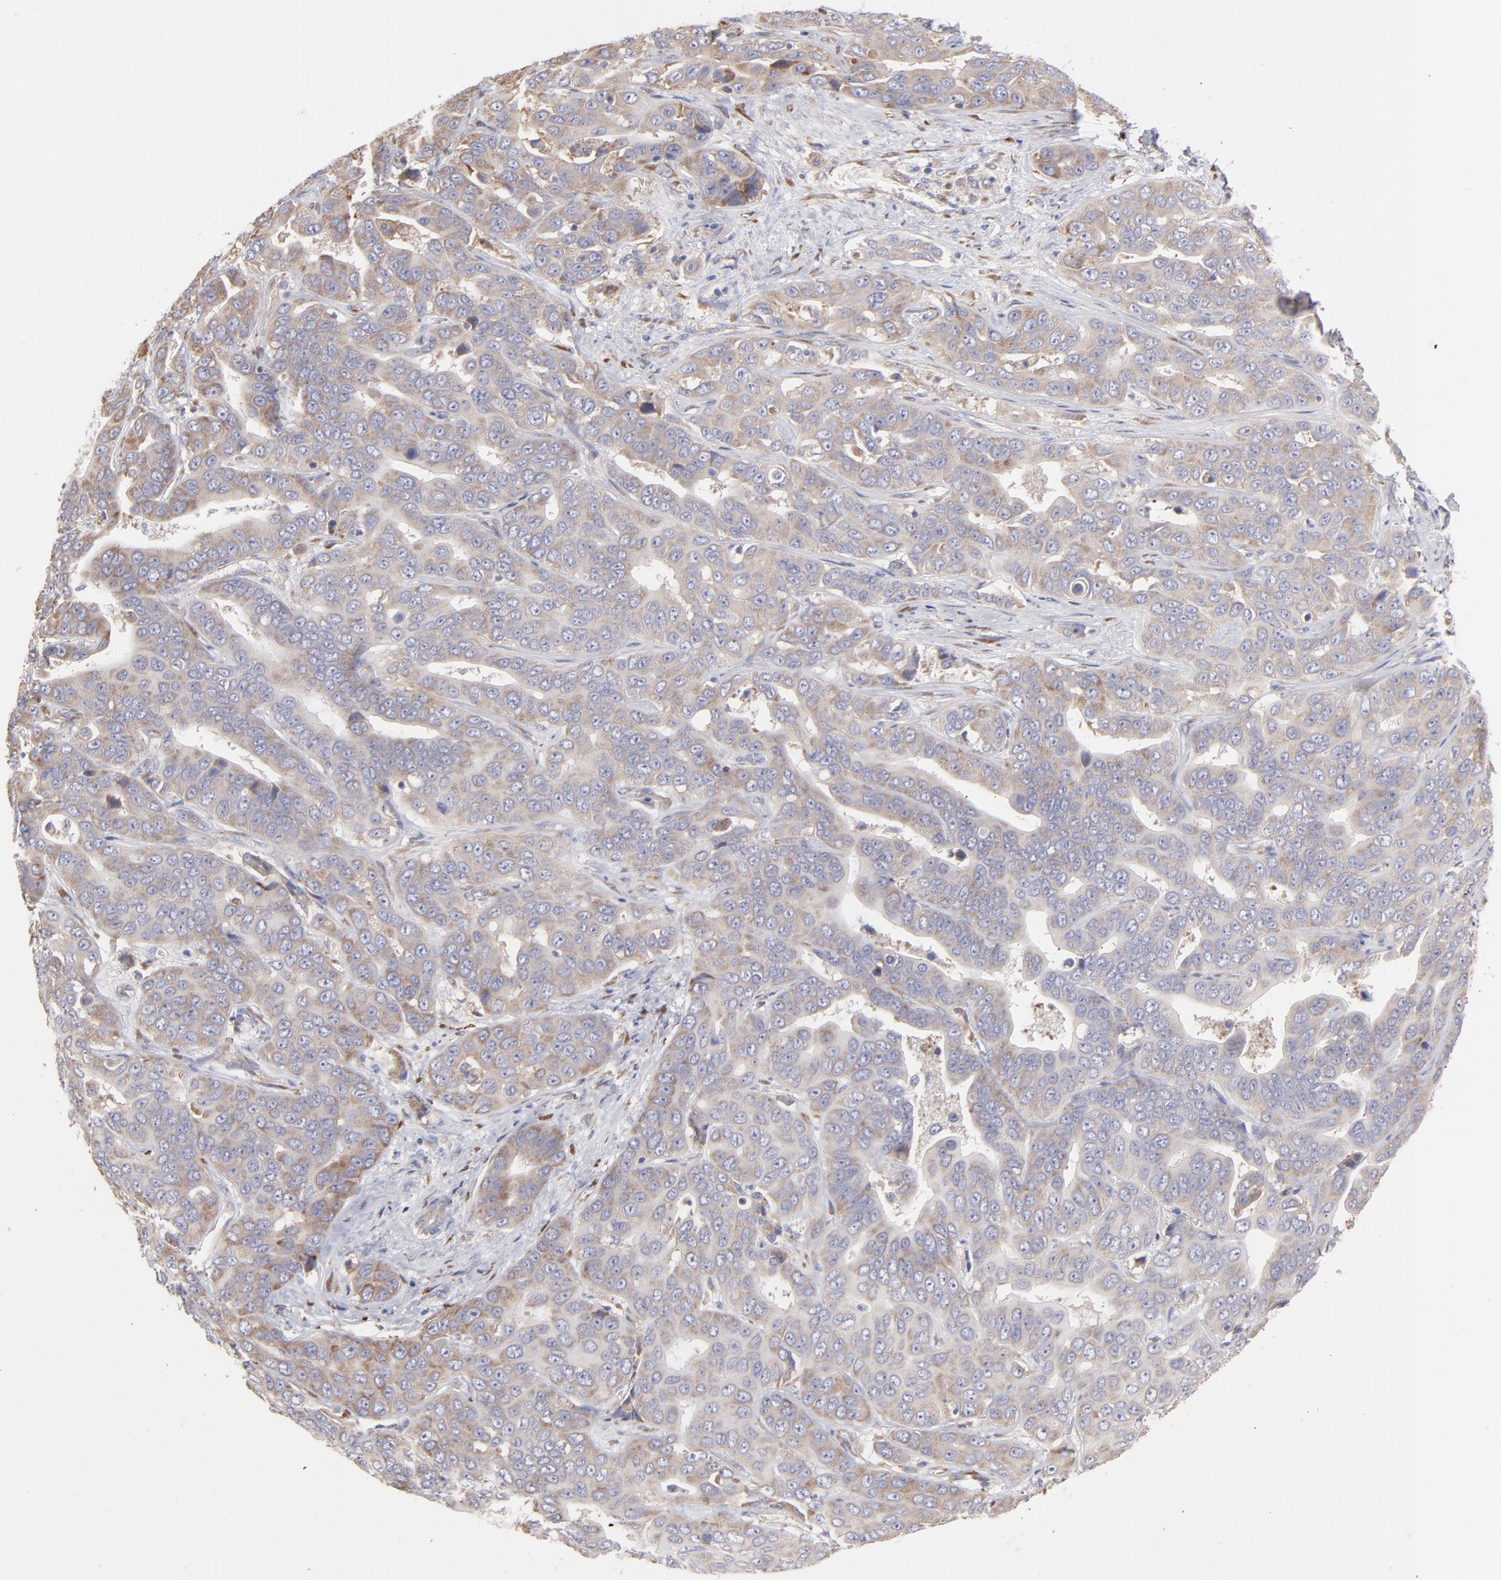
{"staining": {"intensity": "negative", "quantity": "none", "location": "none"}, "tissue": "liver cancer", "cell_type": "Tumor cells", "image_type": "cancer", "snomed": [{"axis": "morphology", "description": "Cholangiocarcinoma"}, {"axis": "topography", "description": "Liver"}], "caption": "An IHC histopathology image of cholangiocarcinoma (liver) is shown. There is no staining in tumor cells of cholangiocarcinoma (liver). Nuclei are stained in blue.", "gene": "RPLP0", "patient": {"sex": "female", "age": 52}}